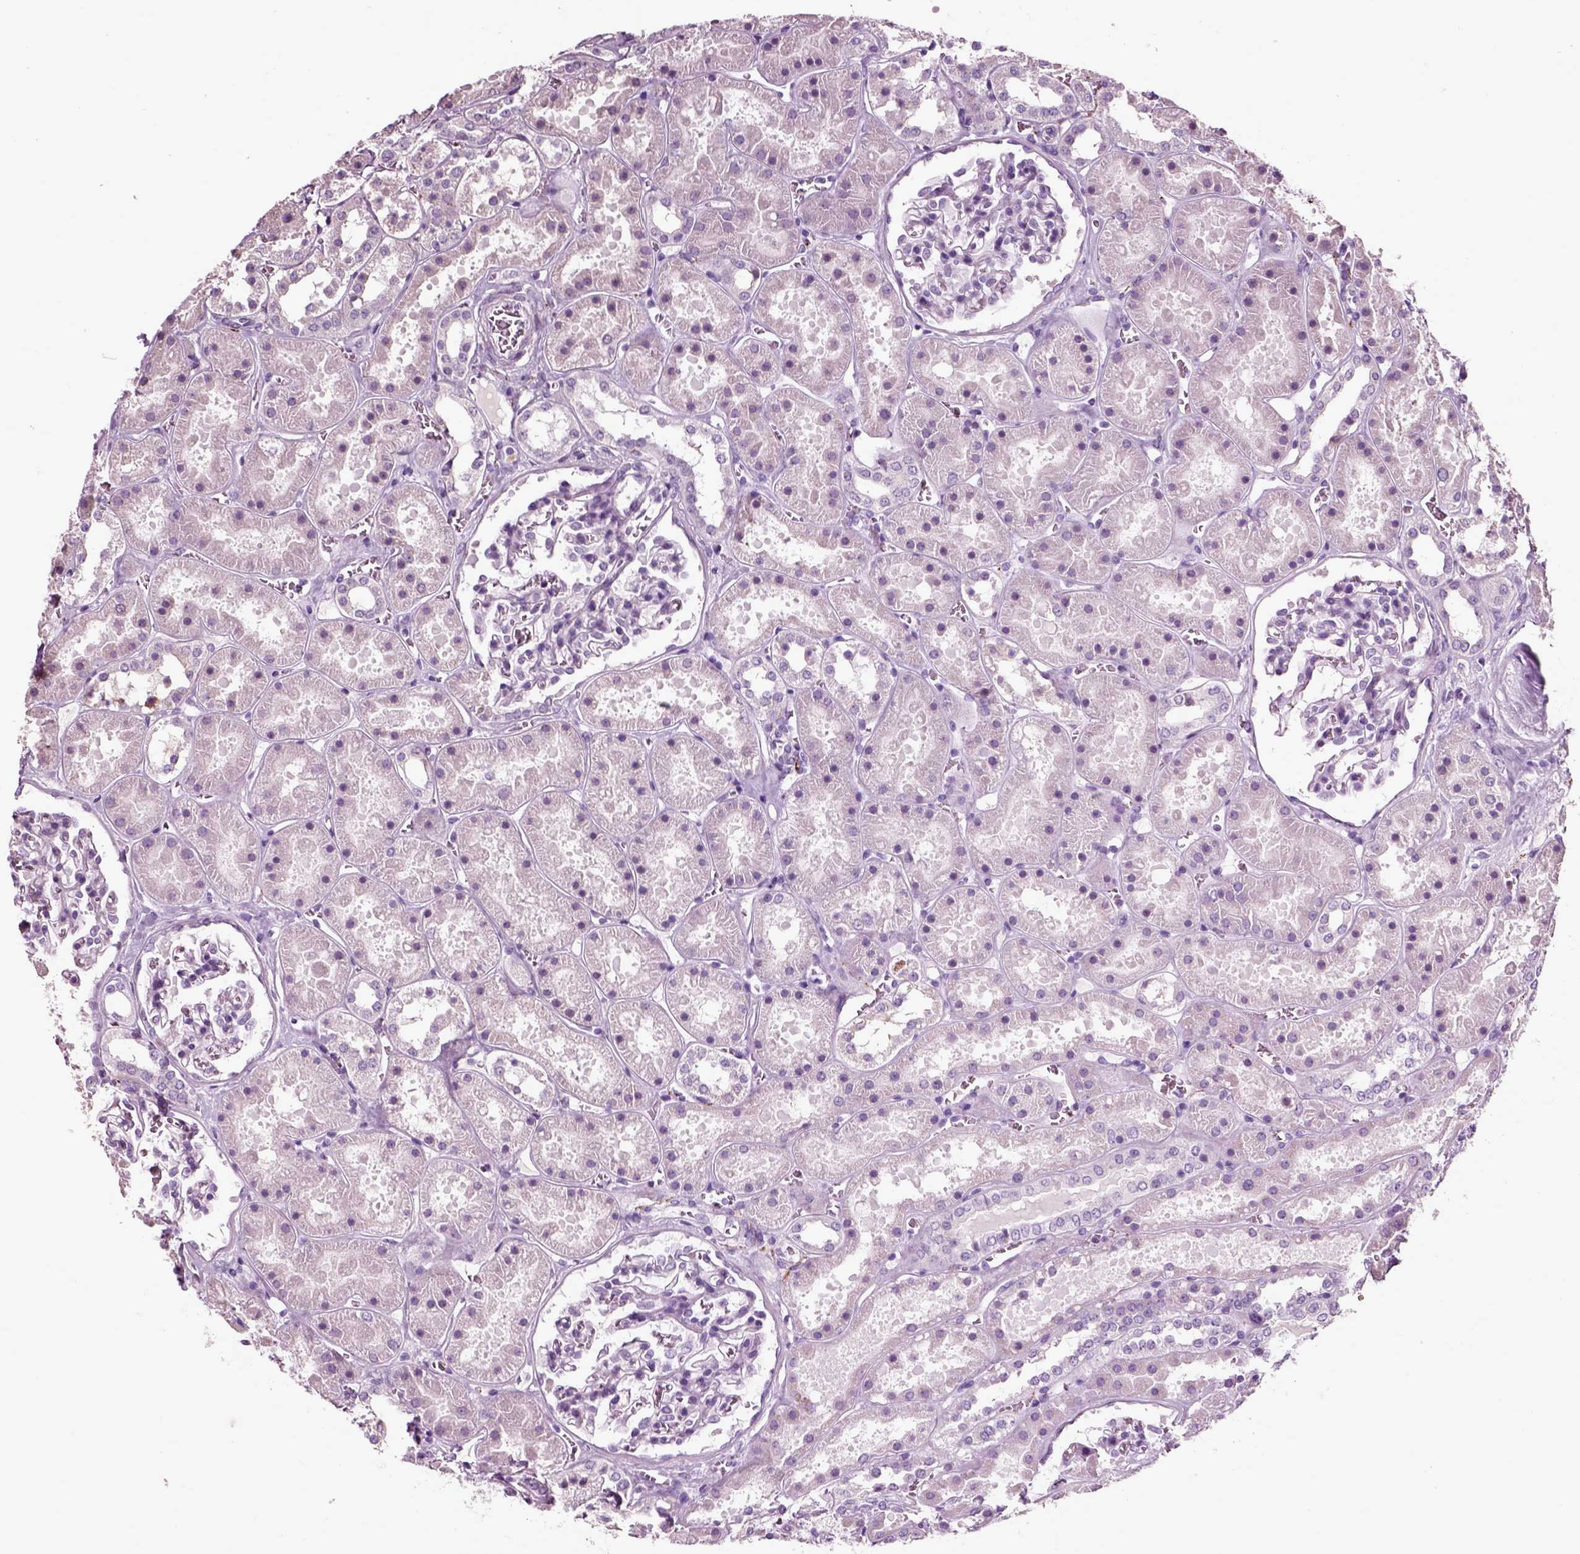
{"staining": {"intensity": "negative", "quantity": "none", "location": "none"}, "tissue": "kidney", "cell_type": "Cells in glomeruli", "image_type": "normal", "snomed": [{"axis": "morphology", "description": "Normal tissue, NOS"}, {"axis": "topography", "description": "Kidney"}], "caption": "This is an IHC photomicrograph of normal human kidney. There is no expression in cells in glomeruli.", "gene": "CHGB", "patient": {"sex": "female", "age": 41}}